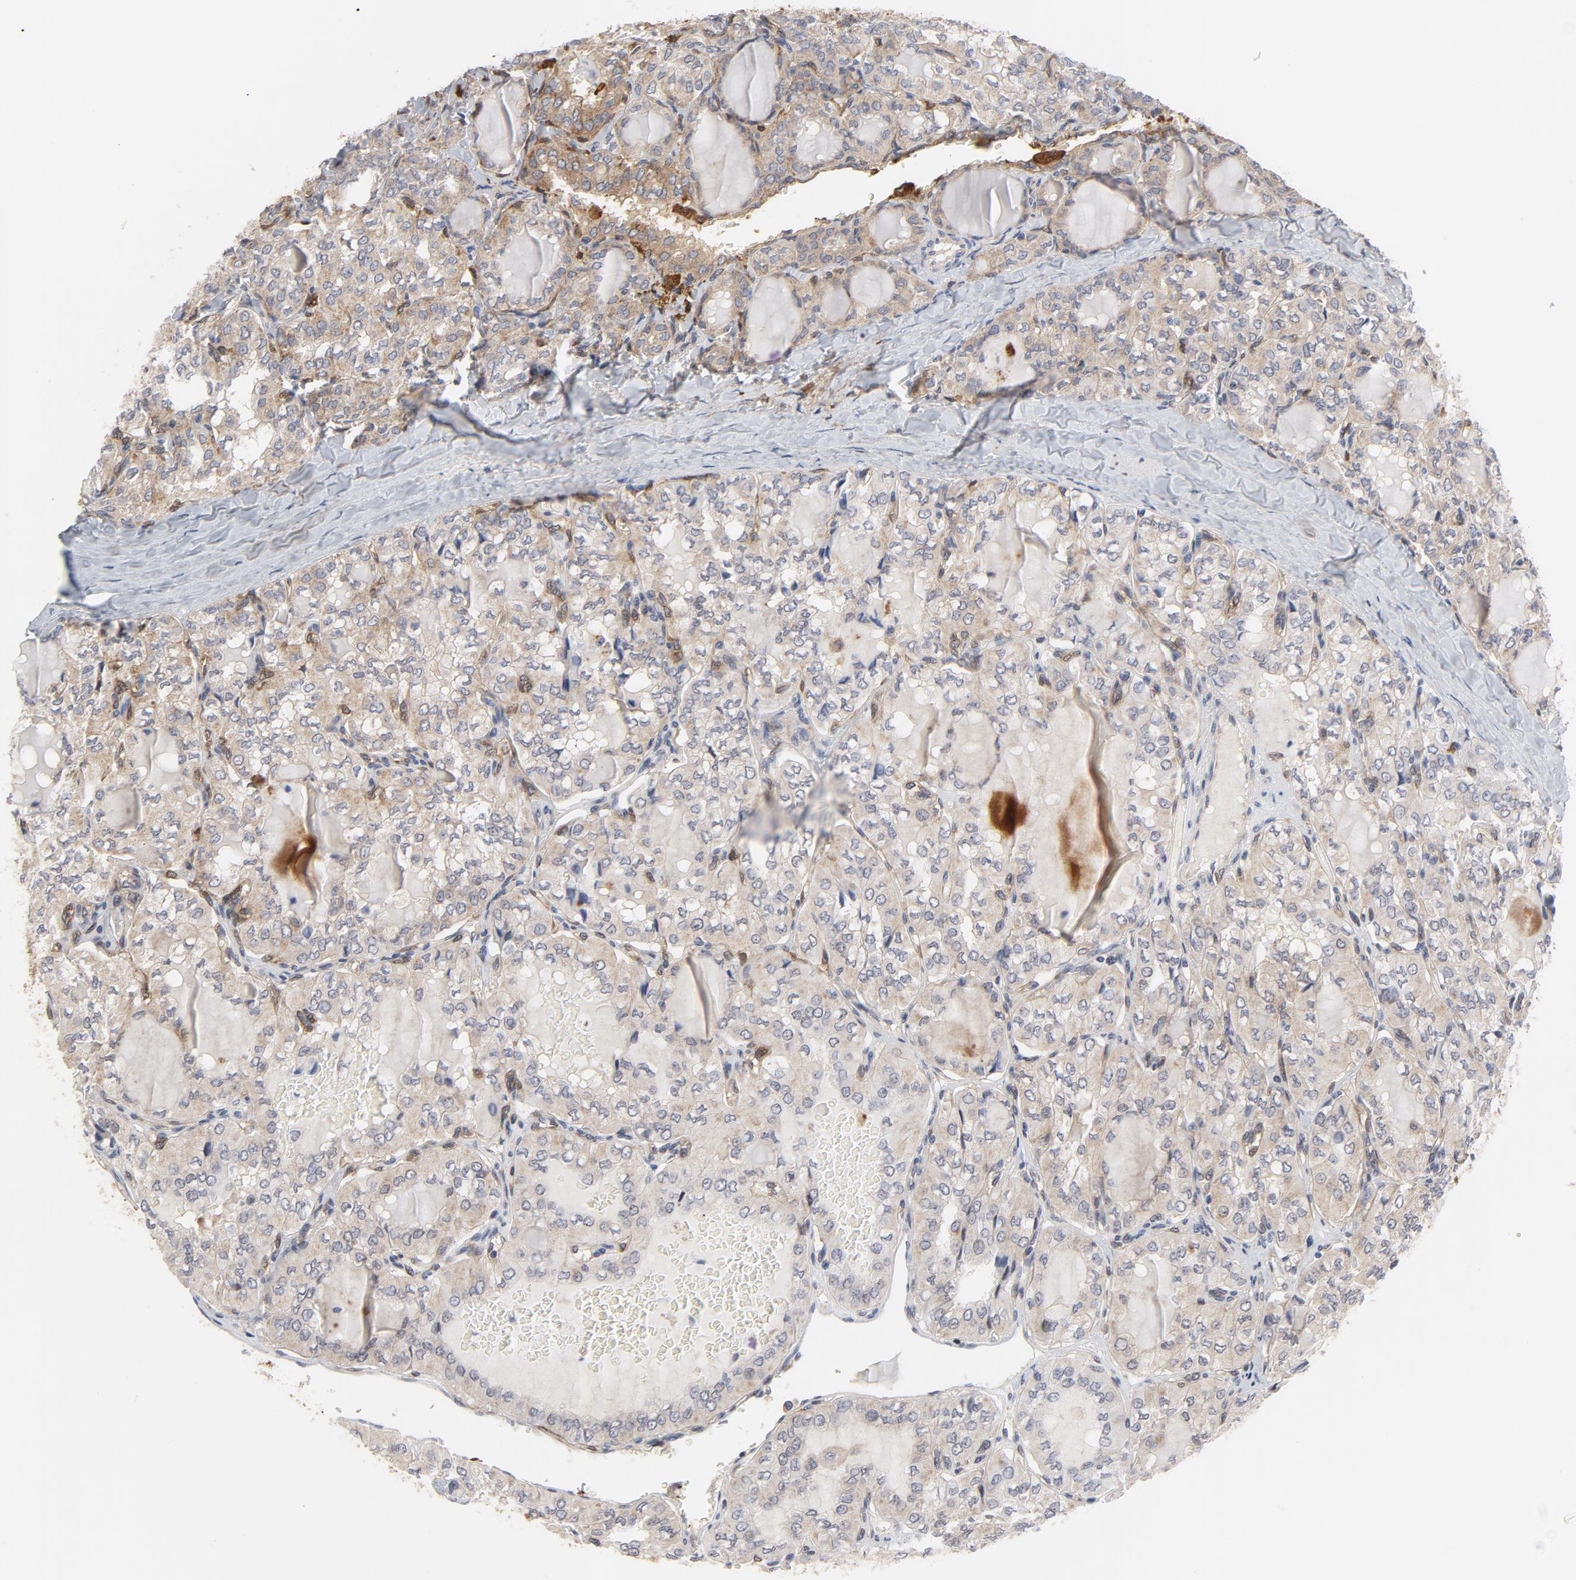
{"staining": {"intensity": "weak", "quantity": ">75%", "location": "cytoplasmic/membranous"}, "tissue": "thyroid cancer", "cell_type": "Tumor cells", "image_type": "cancer", "snomed": [{"axis": "morphology", "description": "Papillary adenocarcinoma, NOS"}, {"axis": "topography", "description": "Thyroid gland"}], "caption": "Protein expression analysis of thyroid cancer (papillary adenocarcinoma) shows weak cytoplasmic/membranous positivity in approximately >75% of tumor cells.", "gene": "RAPGEF4", "patient": {"sex": "male", "age": 20}}